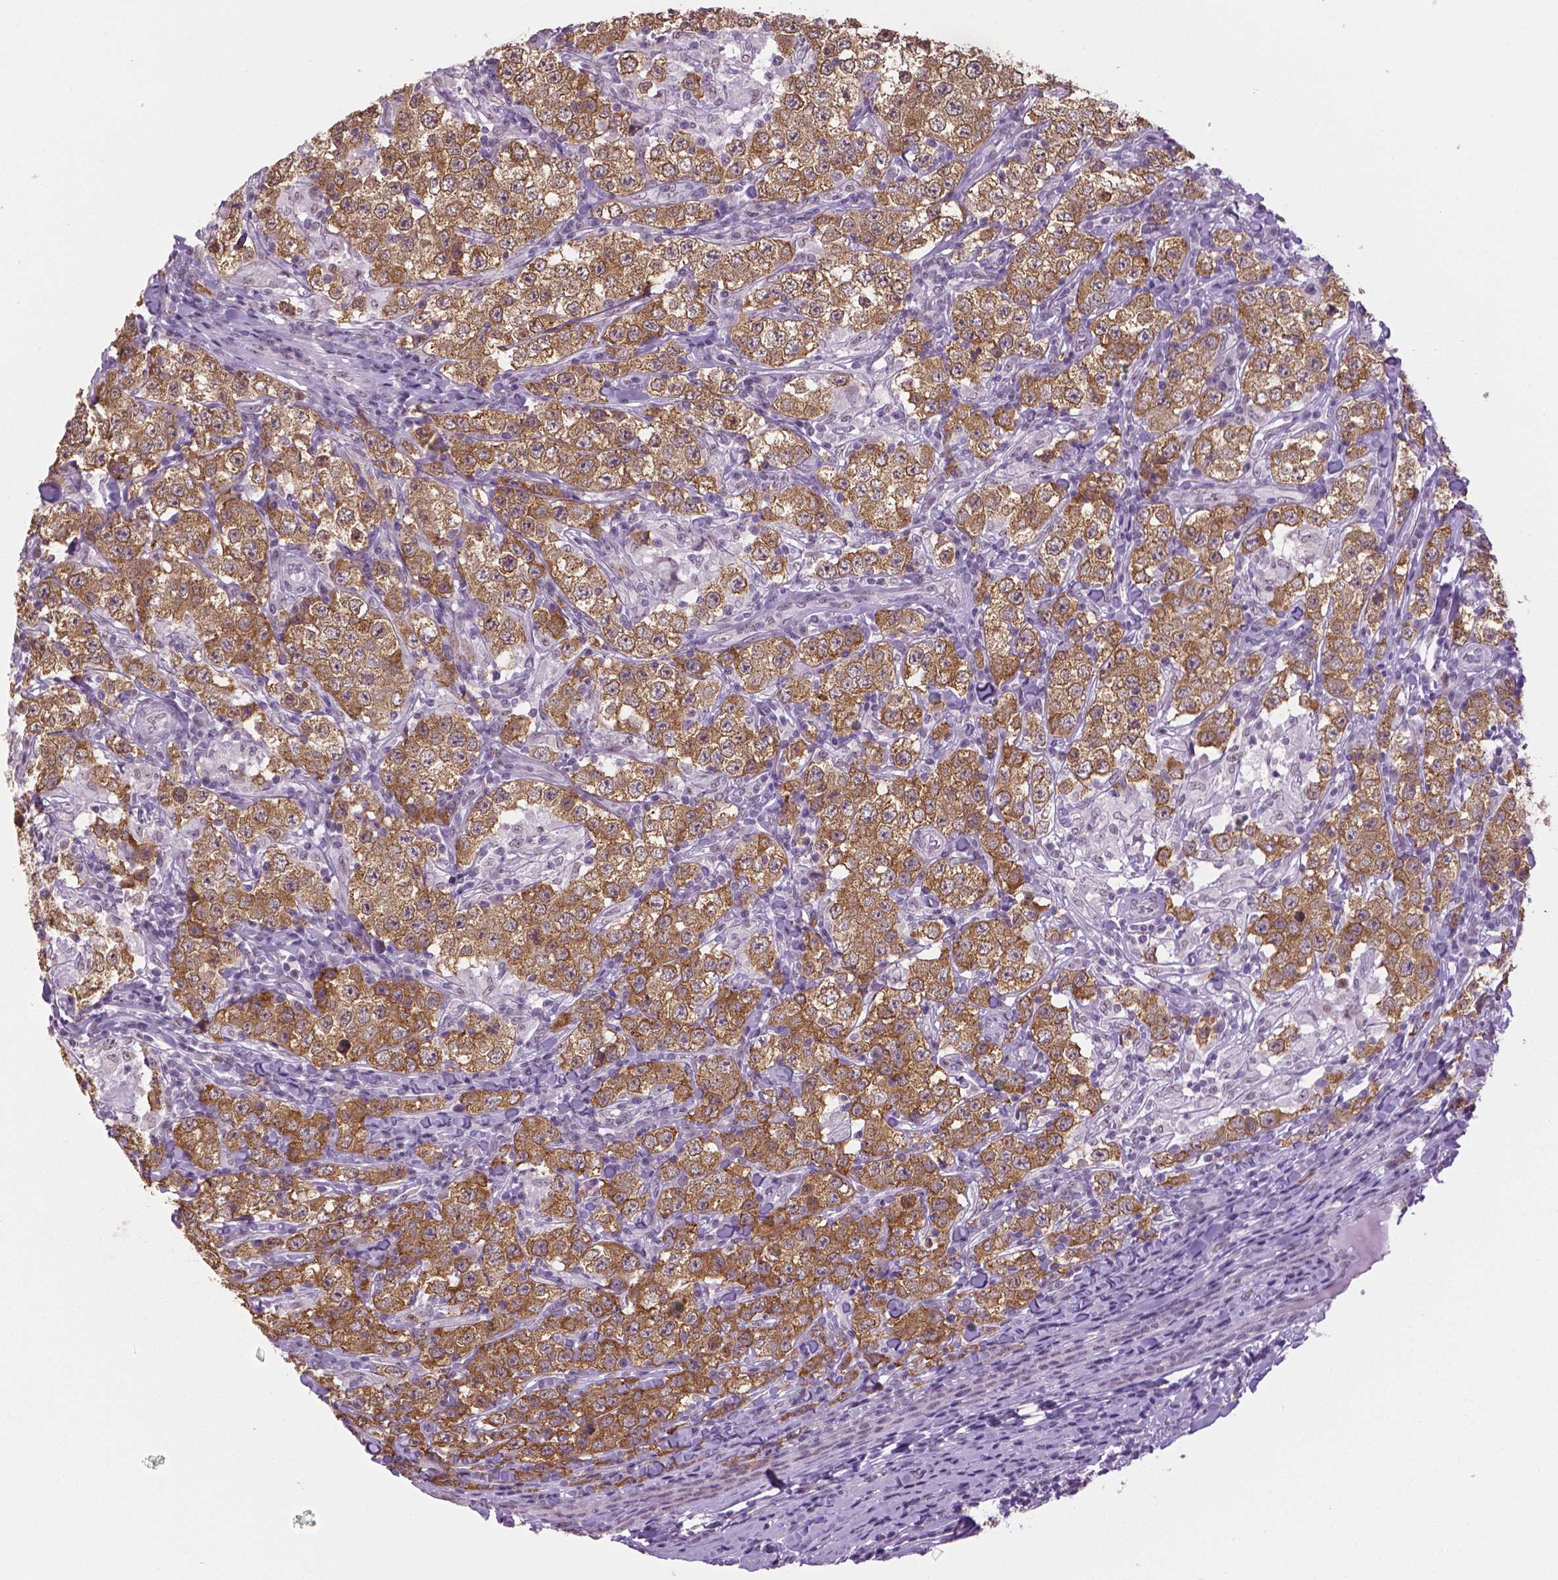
{"staining": {"intensity": "moderate", "quantity": ">75%", "location": "cytoplasmic/membranous"}, "tissue": "testis cancer", "cell_type": "Tumor cells", "image_type": "cancer", "snomed": [{"axis": "morphology", "description": "Seminoma, NOS"}, {"axis": "morphology", "description": "Carcinoma, Embryonal, NOS"}, {"axis": "topography", "description": "Testis"}], "caption": "Immunohistochemistry (IHC) of human testis cancer exhibits medium levels of moderate cytoplasmic/membranous staining in approximately >75% of tumor cells.", "gene": "IGF2BP1", "patient": {"sex": "male", "age": 41}}